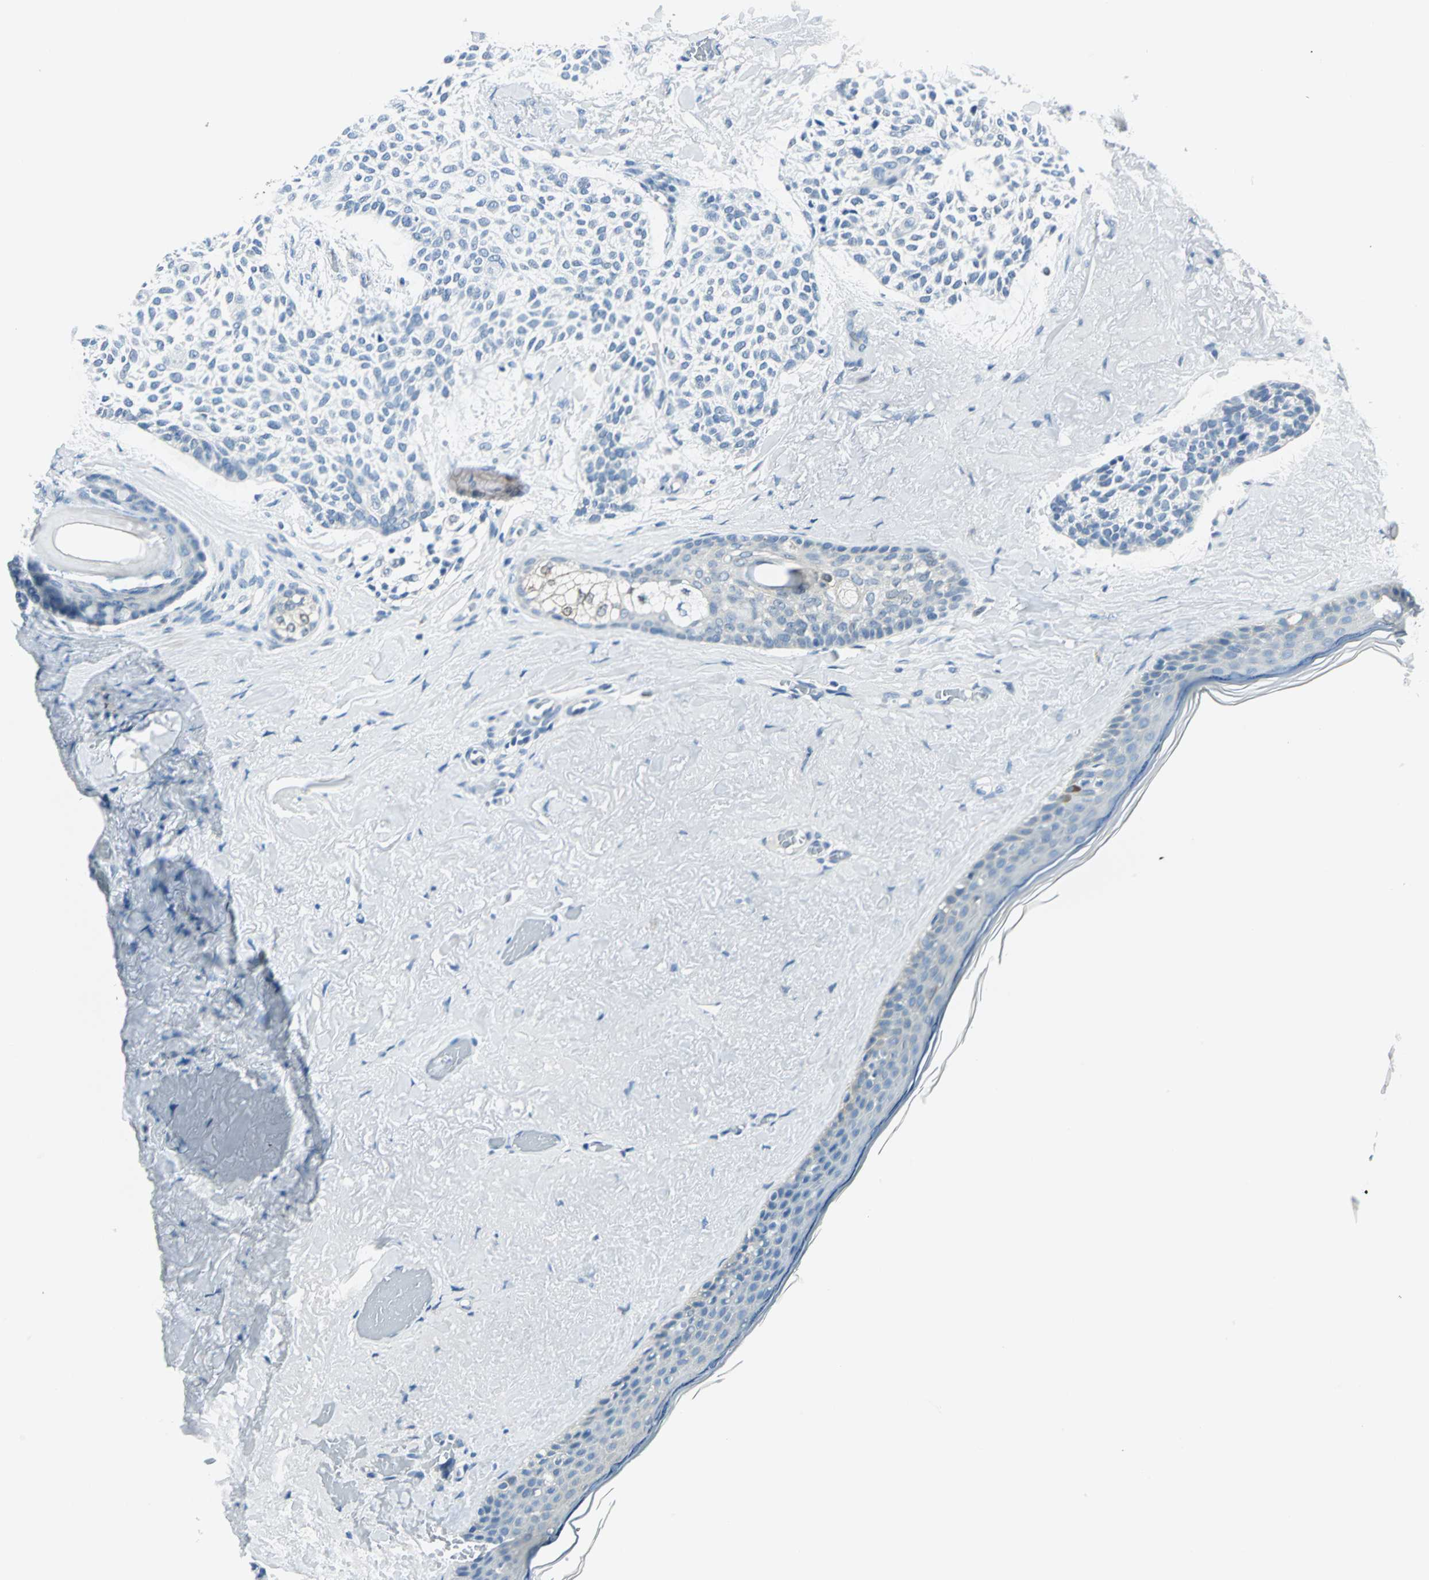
{"staining": {"intensity": "negative", "quantity": "none", "location": "none"}, "tissue": "skin cancer", "cell_type": "Tumor cells", "image_type": "cancer", "snomed": [{"axis": "morphology", "description": "Normal tissue, NOS"}, {"axis": "morphology", "description": "Basal cell carcinoma"}, {"axis": "topography", "description": "Skin"}], "caption": "High power microscopy photomicrograph of an immunohistochemistry image of skin cancer (basal cell carcinoma), revealing no significant staining in tumor cells.", "gene": "AKR1A1", "patient": {"sex": "female", "age": 70}}